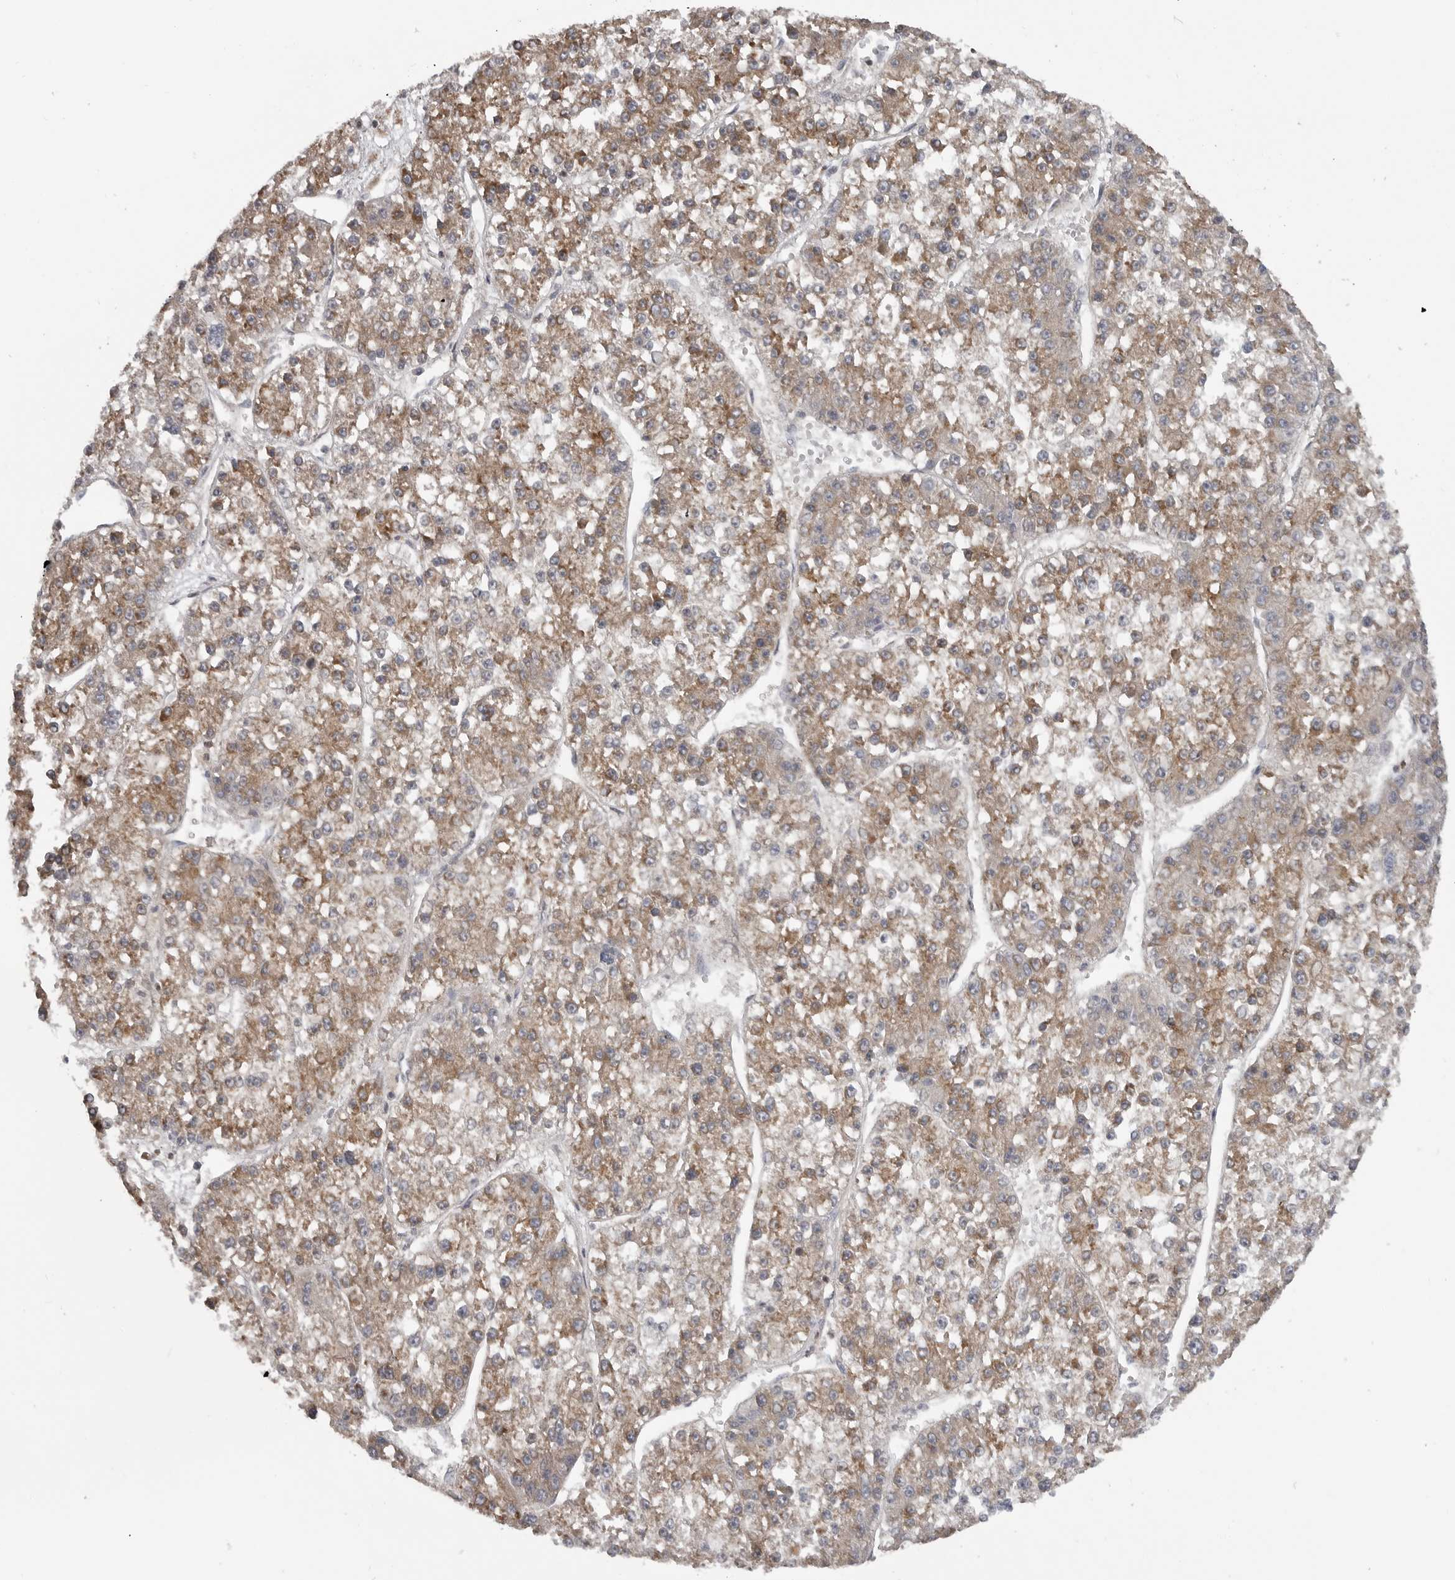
{"staining": {"intensity": "moderate", "quantity": ">75%", "location": "cytoplasmic/membranous"}, "tissue": "liver cancer", "cell_type": "Tumor cells", "image_type": "cancer", "snomed": [{"axis": "morphology", "description": "Carcinoma, Hepatocellular, NOS"}, {"axis": "topography", "description": "Liver"}], "caption": "Tumor cells demonstrate medium levels of moderate cytoplasmic/membranous positivity in about >75% of cells in liver cancer.", "gene": "MAPK13", "patient": {"sex": "female", "age": 73}}